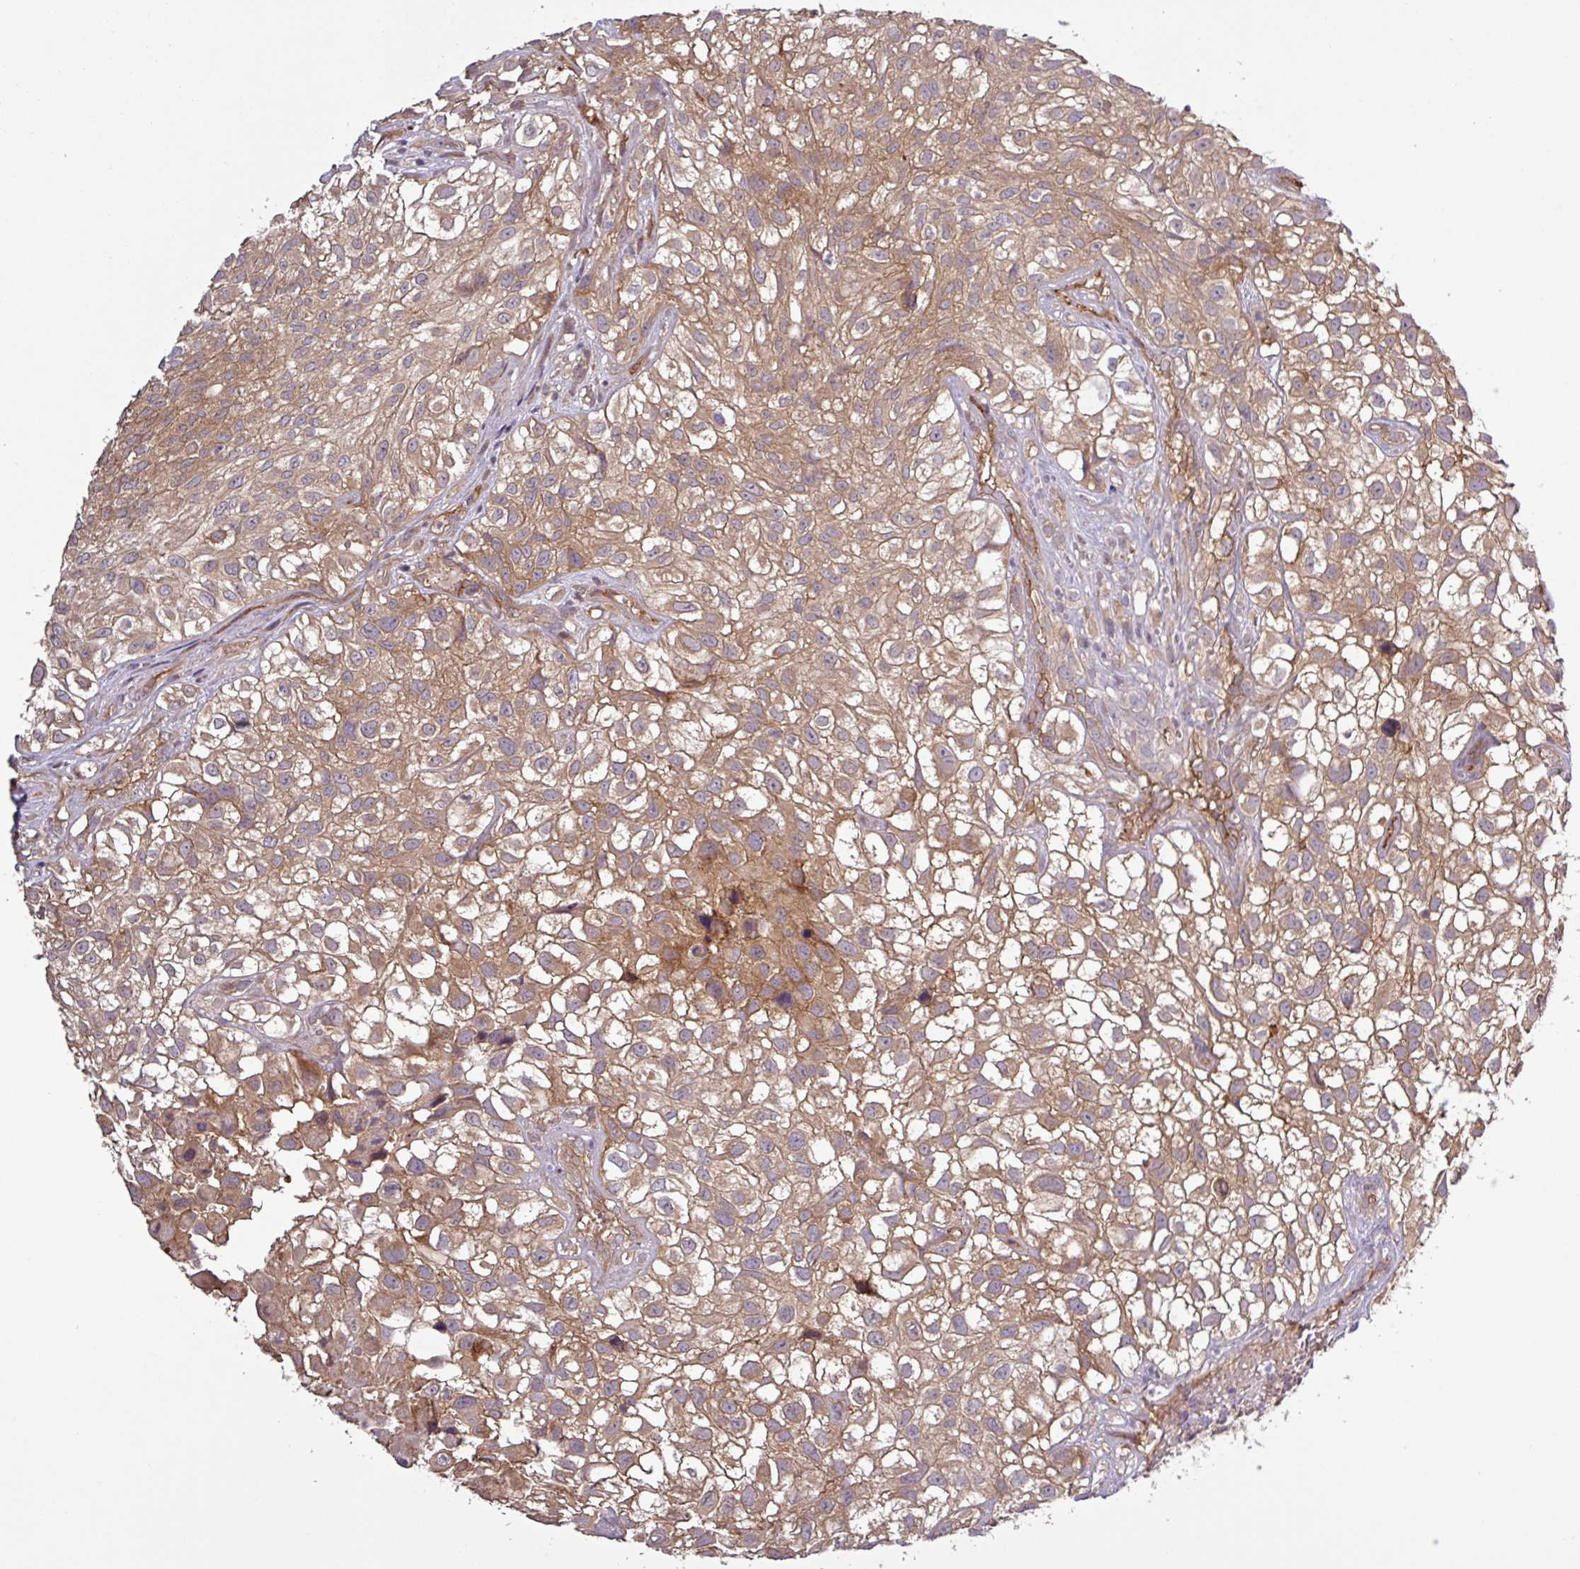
{"staining": {"intensity": "moderate", "quantity": ">75%", "location": "cytoplasmic/membranous"}, "tissue": "urothelial cancer", "cell_type": "Tumor cells", "image_type": "cancer", "snomed": [{"axis": "morphology", "description": "Urothelial carcinoma, High grade"}, {"axis": "topography", "description": "Urinary bladder"}], "caption": "Protein staining of urothelial cancer tissue shows moderate cytoplasmic/membranous expression in approximately >75% of tumor cells.", "gene": "SIRPB2", "patient": {"sex": "male", "age": 56}}